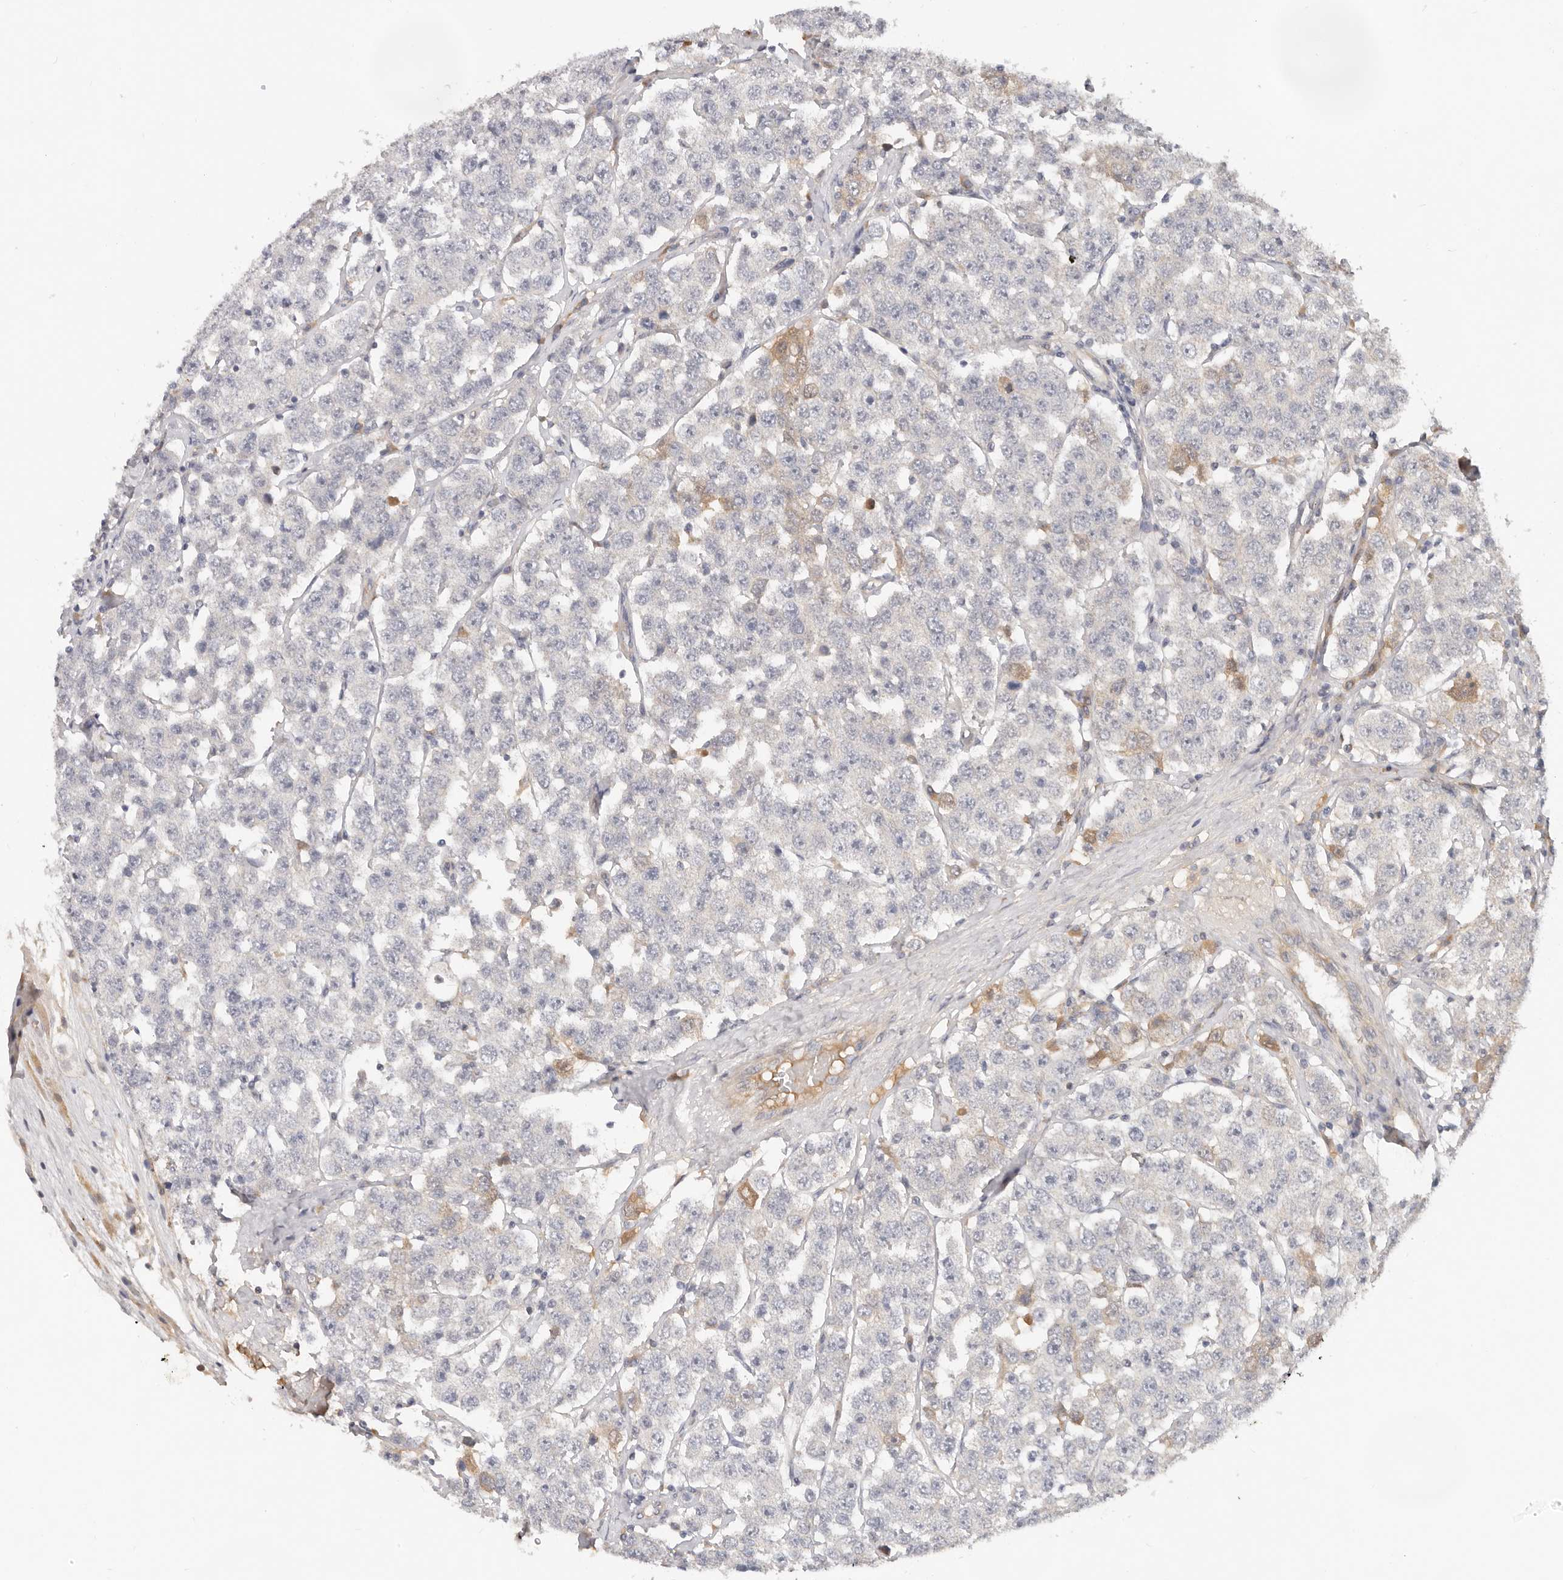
{"staining": {"intensity": "negative", "quantity": "none", "location": "none"}, "tissue": "testis cancer", "cell_type": "Tumor cells", "image_type": "cancer", "snomed": [{"axis": "morphology", "description": "Seminoma, NOS"}, {"axis": "topography", "description": "Testis"}], "caption": "The image shows no staining of tumor cells in seminoma (testis).", "gene": "USP49", "patient": {"sex": "male", "age": 28}}